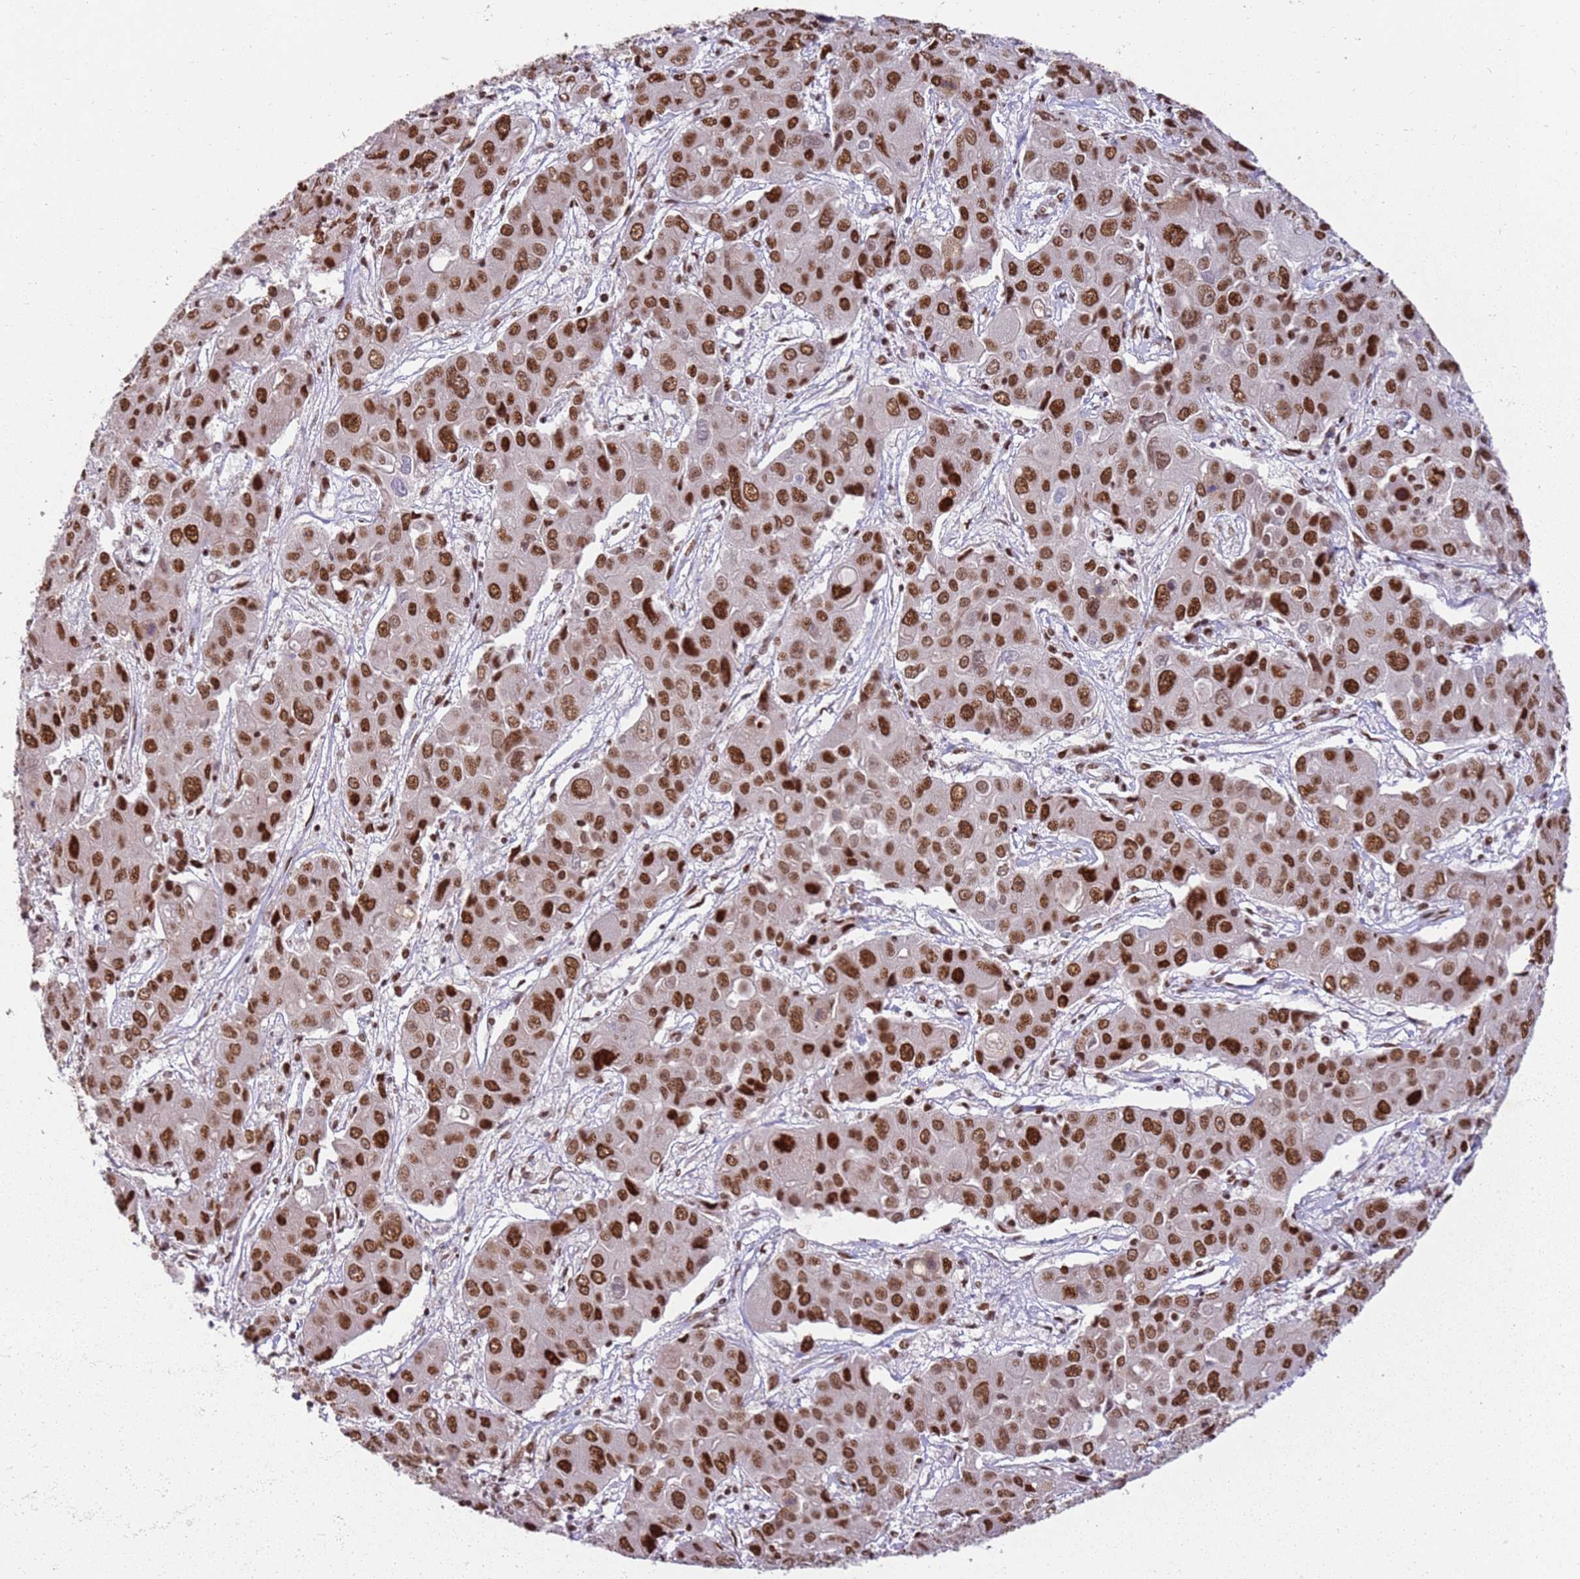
{"staining": {"intensity": "strong", "quantity": ">75%", "location": "nuclear"}, "tissue": "liver cancer", "cell_type": "Tumor cells", "image_type": "cancer", "snomed": [{"axis": "morphology", "description": "Cholangiocarcinoma"}, {"axis": "topography", "description": "Liver"}], "caption": "About >75% of tumor cells in human liver cholangiocarcinoma reveal strong nuclear protein staining as visualized by brown immunohistochemical staining.", "gene": "TENT4A", "patient": {"sex": "male", "age": 67}}